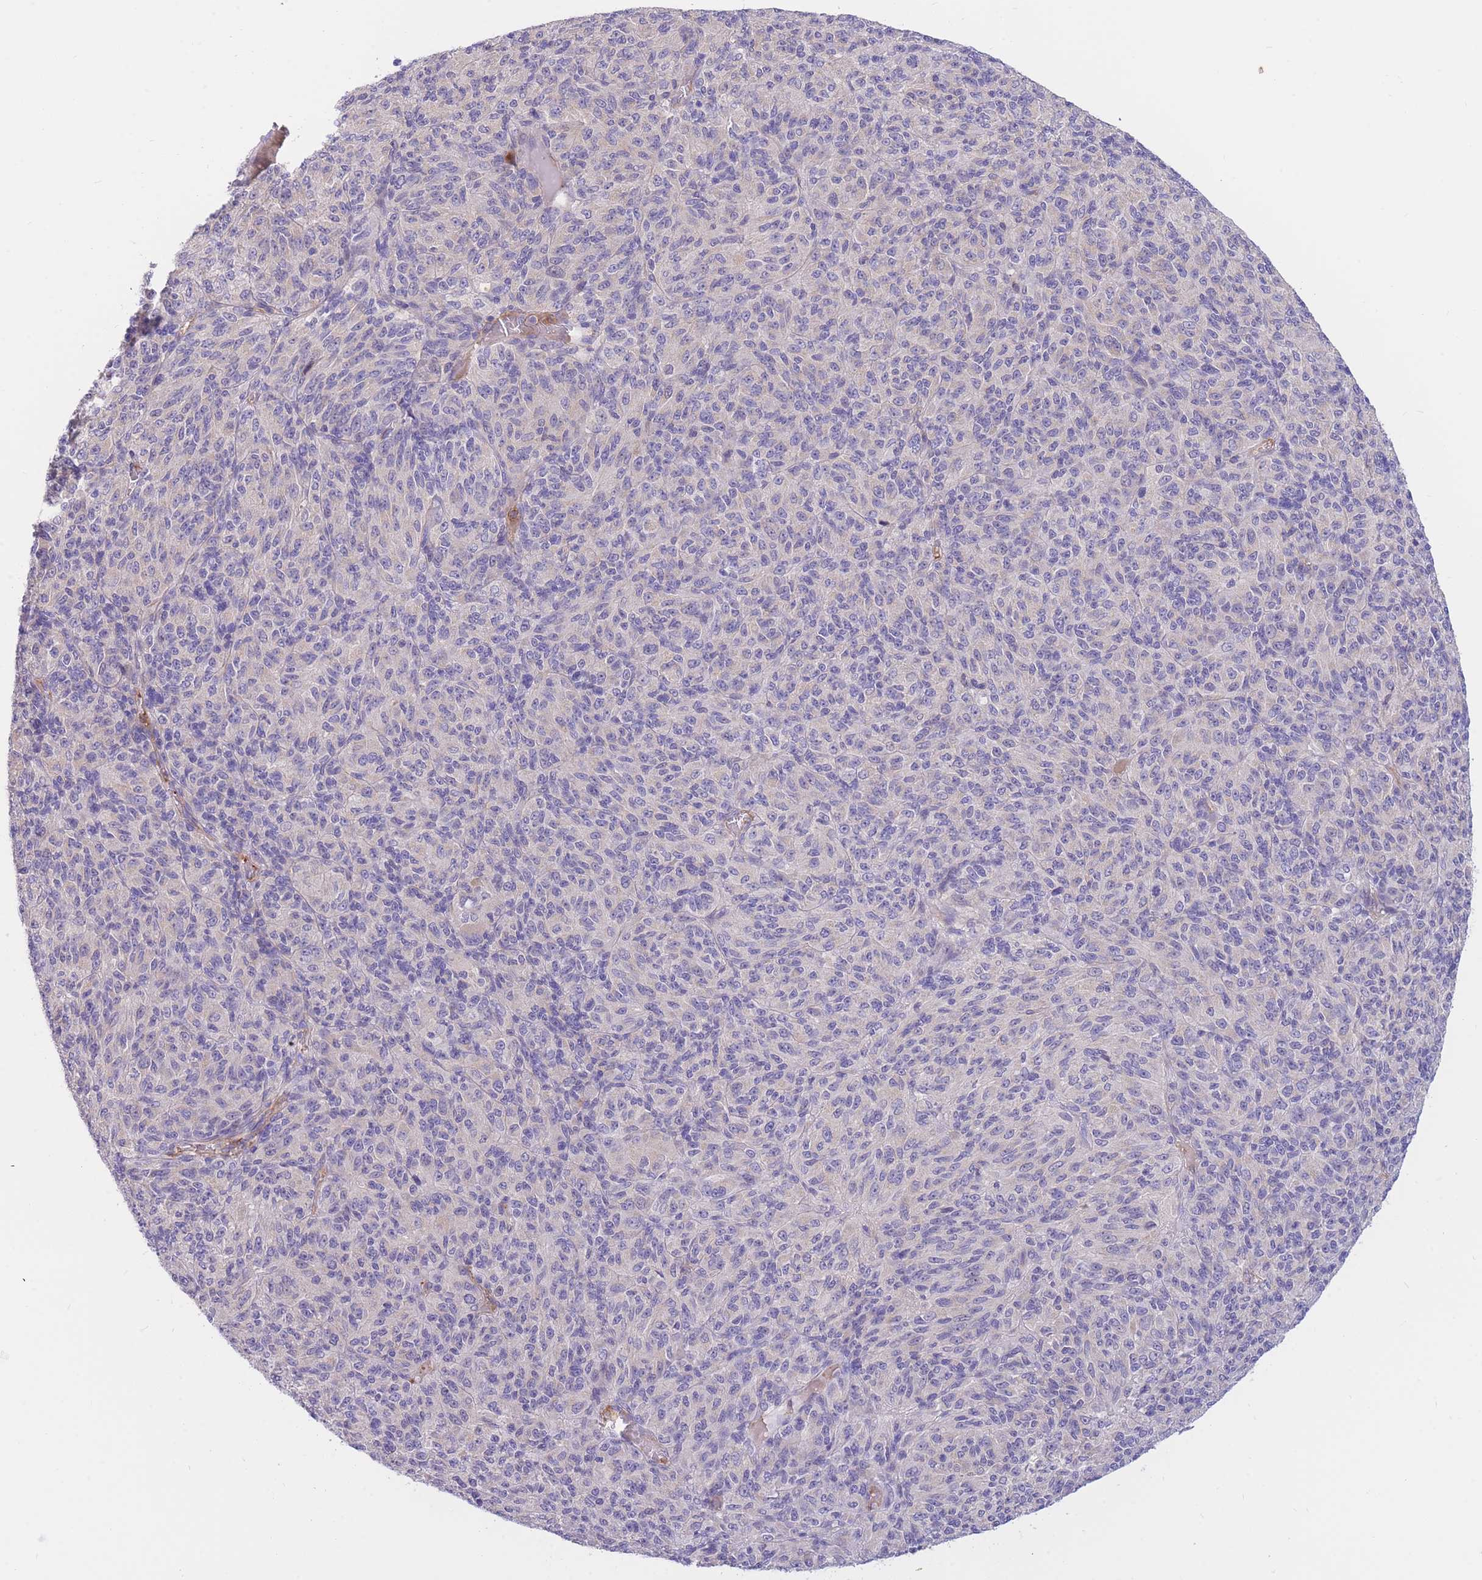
{"staining": {"intensity": "negative", "quantity": "none", "location": "none"}, "tissue": "melanoma", "cell_type": "Tumor cells", "image_type": "cancer", "snomed": [{"axis": "morphology", "description": "Malignant melanoma, Metastatic site"}, {"axis": "topography", "description": "Brain"}], "caption": "Histopathology image shows no significant protein expression in tumor cells of malignant melanoma (metastatic site).", "gene": "SULT1A1", "patient": {"sex": "female", "age": 56}}